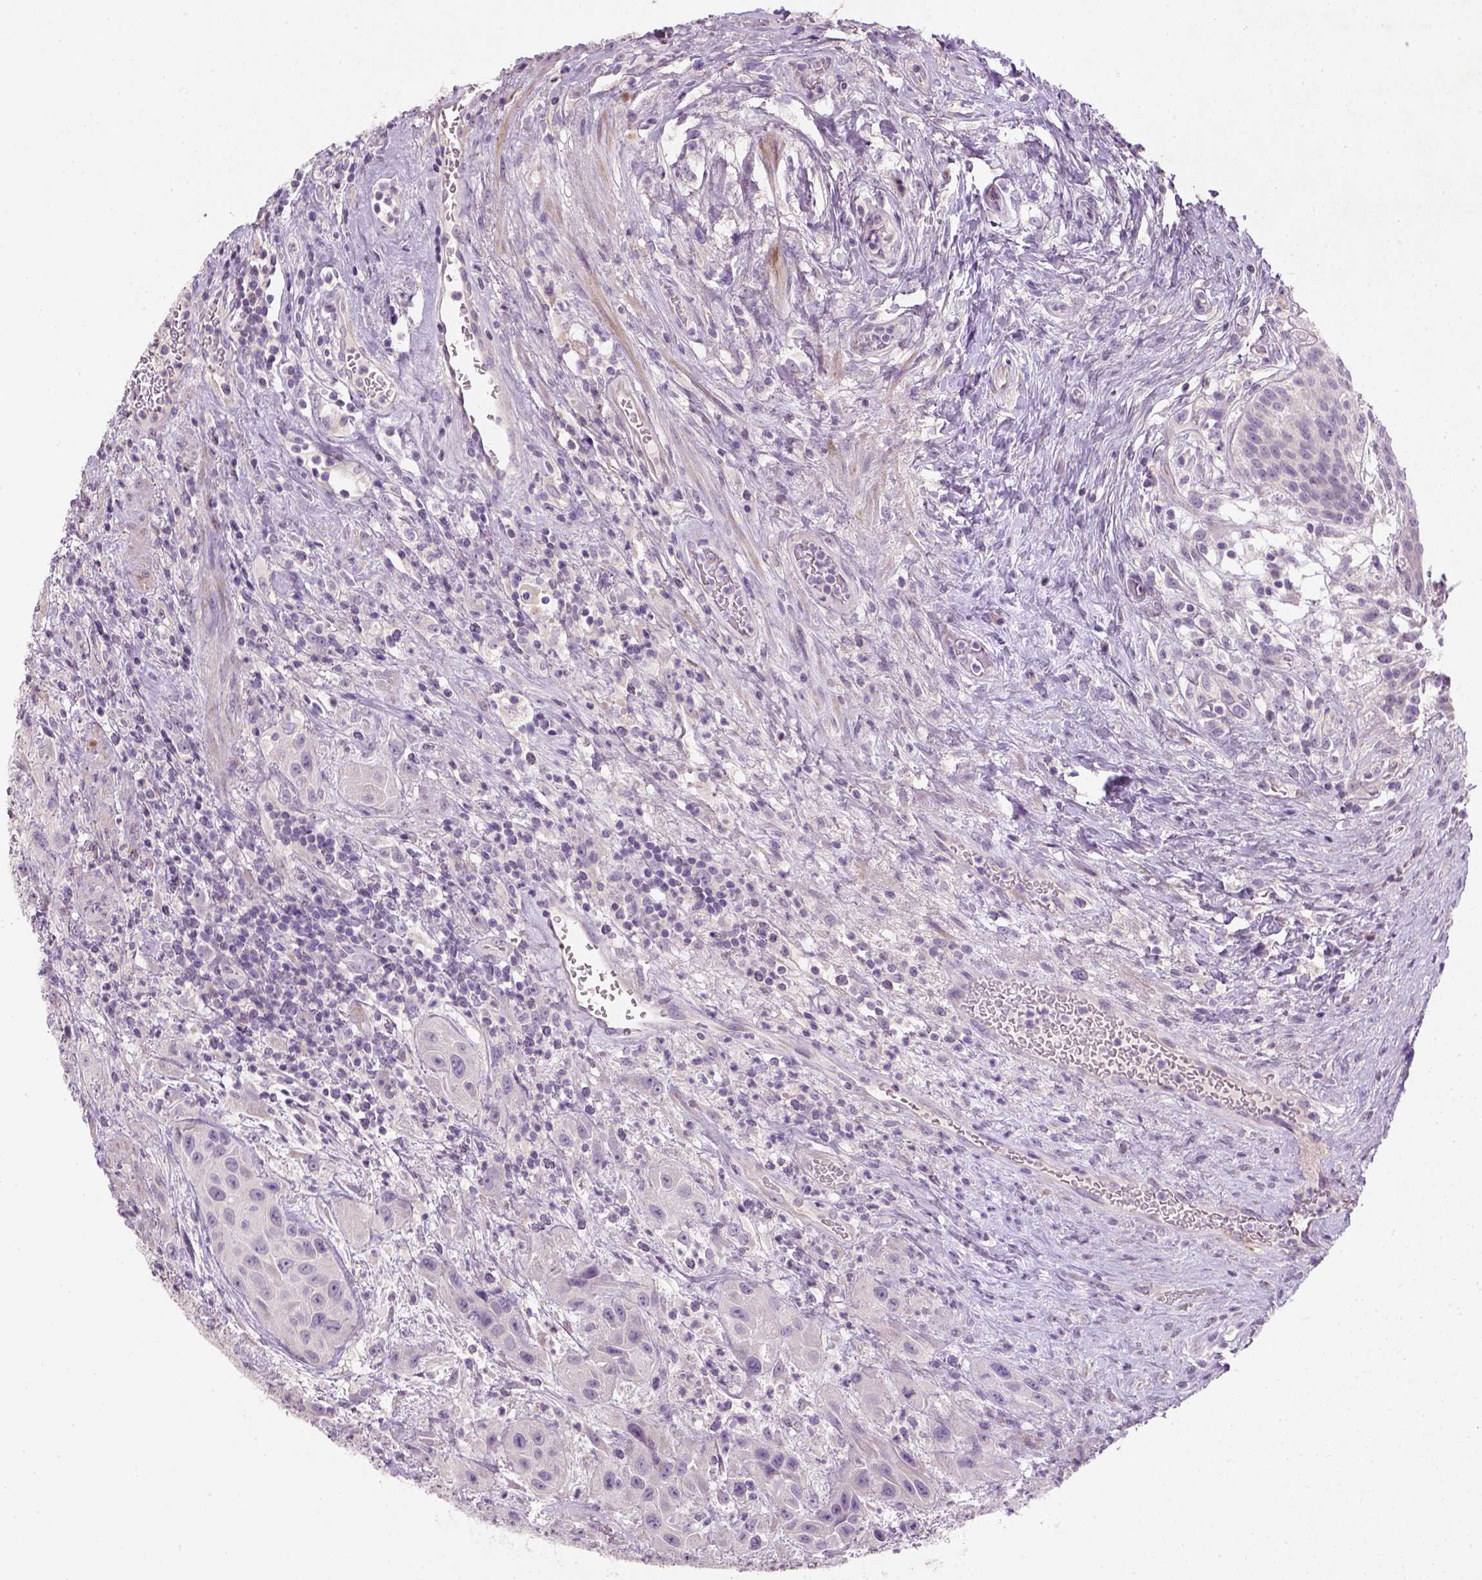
{"staining": {"intensity": "negative", "quantity": "none", "location": "none"}, "tissue": "urothelial cancer", "cell_type": "Tumor cells", "image_type": "cancer", "snomed": [{"axis": "morphology", "description": "Urothelial carcinoma, High grade"}, {"axis": "topography", "description": "Urinary bladder"}], "caption": "Immunohistochemical staining of human urothelial cancer reveals no significant expression in tumor cells.", "gene": "NUDT6", "patient": {"sex": "male", "age": 79}}